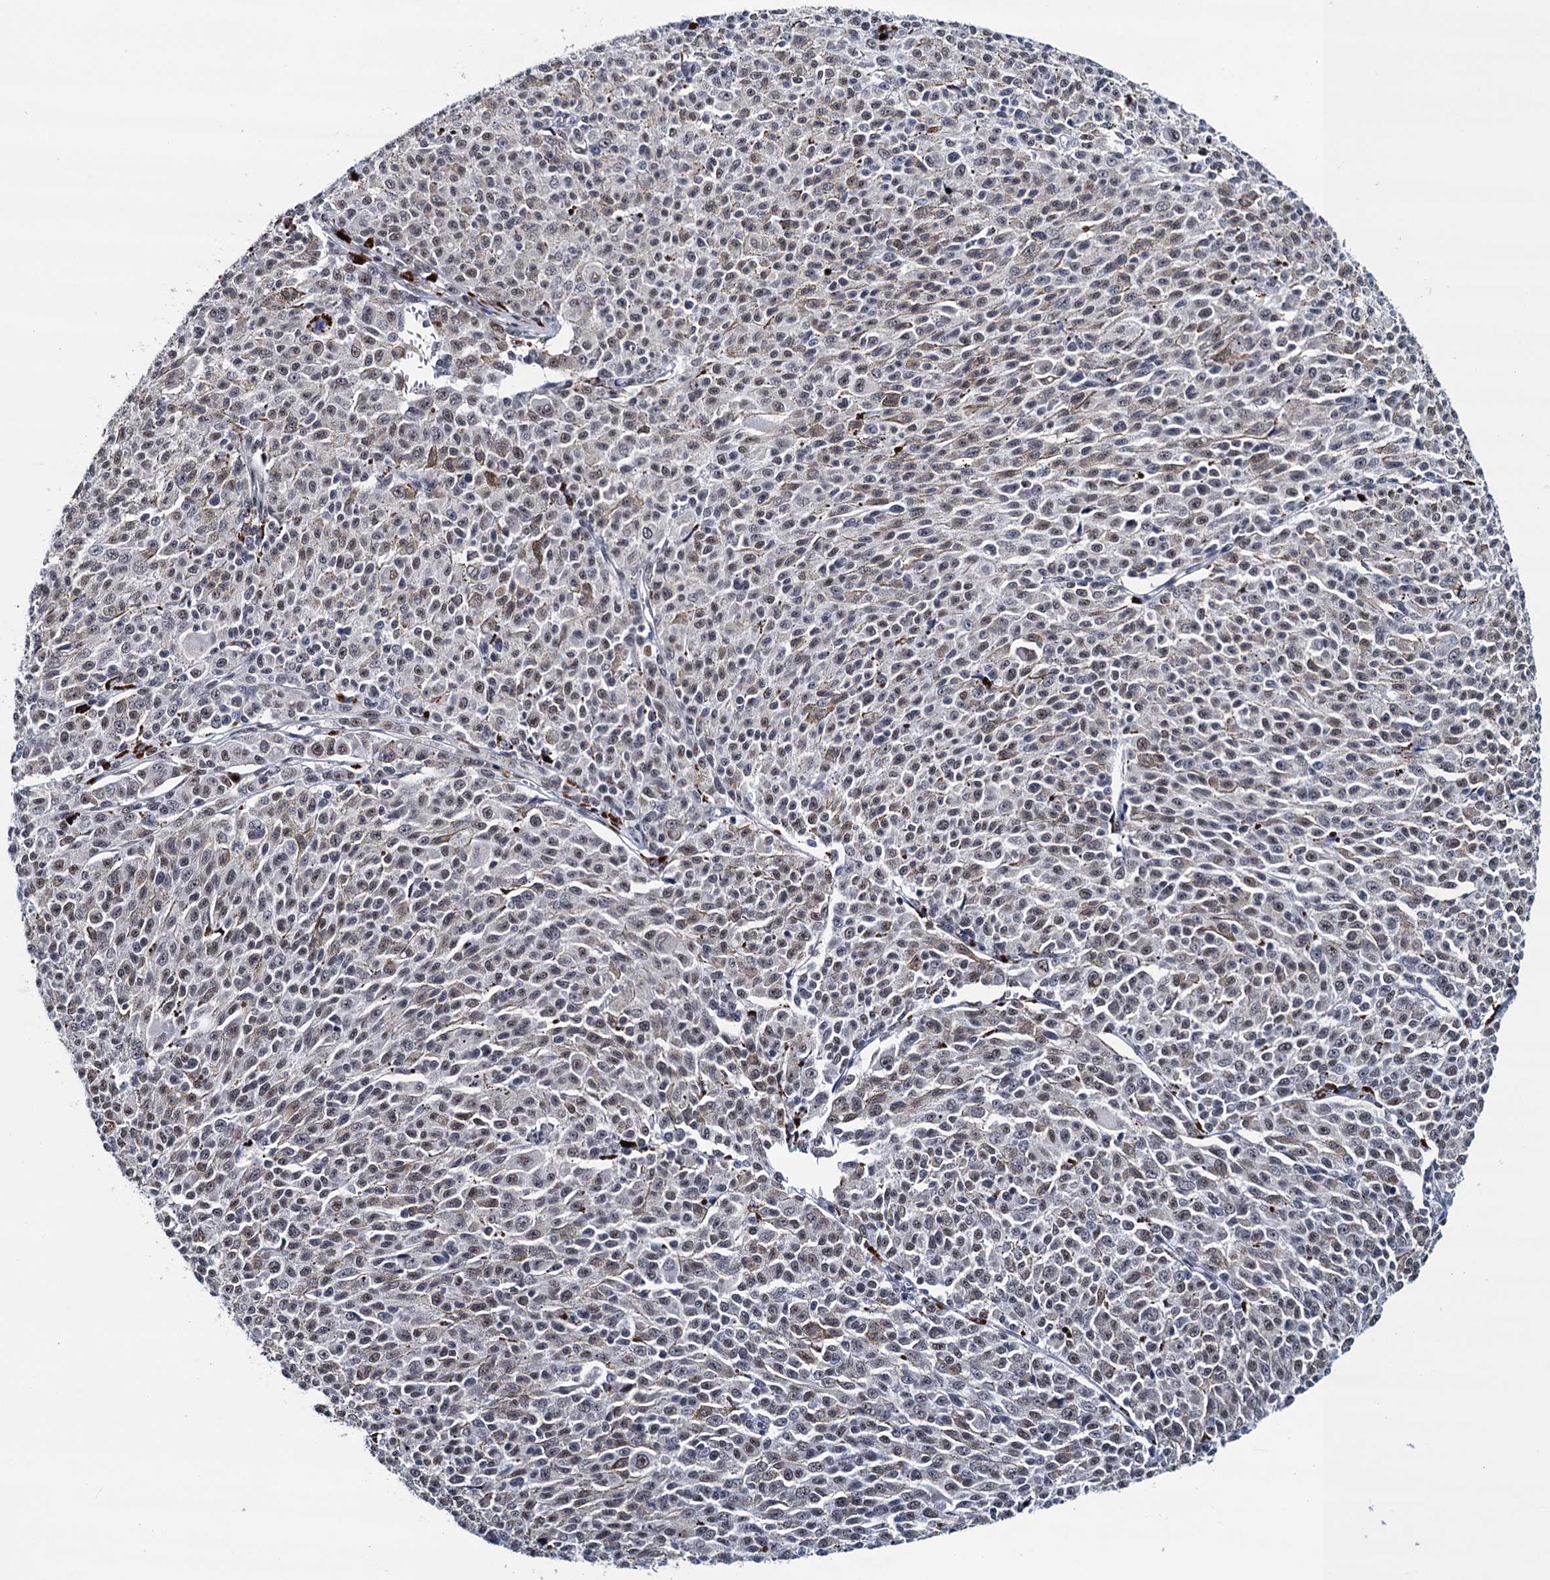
{"staining": {"intensity": "weak", "quantity": ">75%", "location": "nuclear"}, "tissue": "melanoma", "cell_type": "Tumor cells", "image_type": "cancer", "snomed": [{"axis": "morphology", "description": "Malignant melanoma, NOS"}, {"axis": "topography", "description": "Skin"}], "caption": "A low amount of weak nuclear staining is seen in approximately >75% of tumor cells in malignant melanoma tissue. (DAB (3,3'-diaminobenzidine) = brown stain, brightfield microscopy at high magnification).", "gene": "FNBP4", "patient": {"sex": "female", "age": 52}}